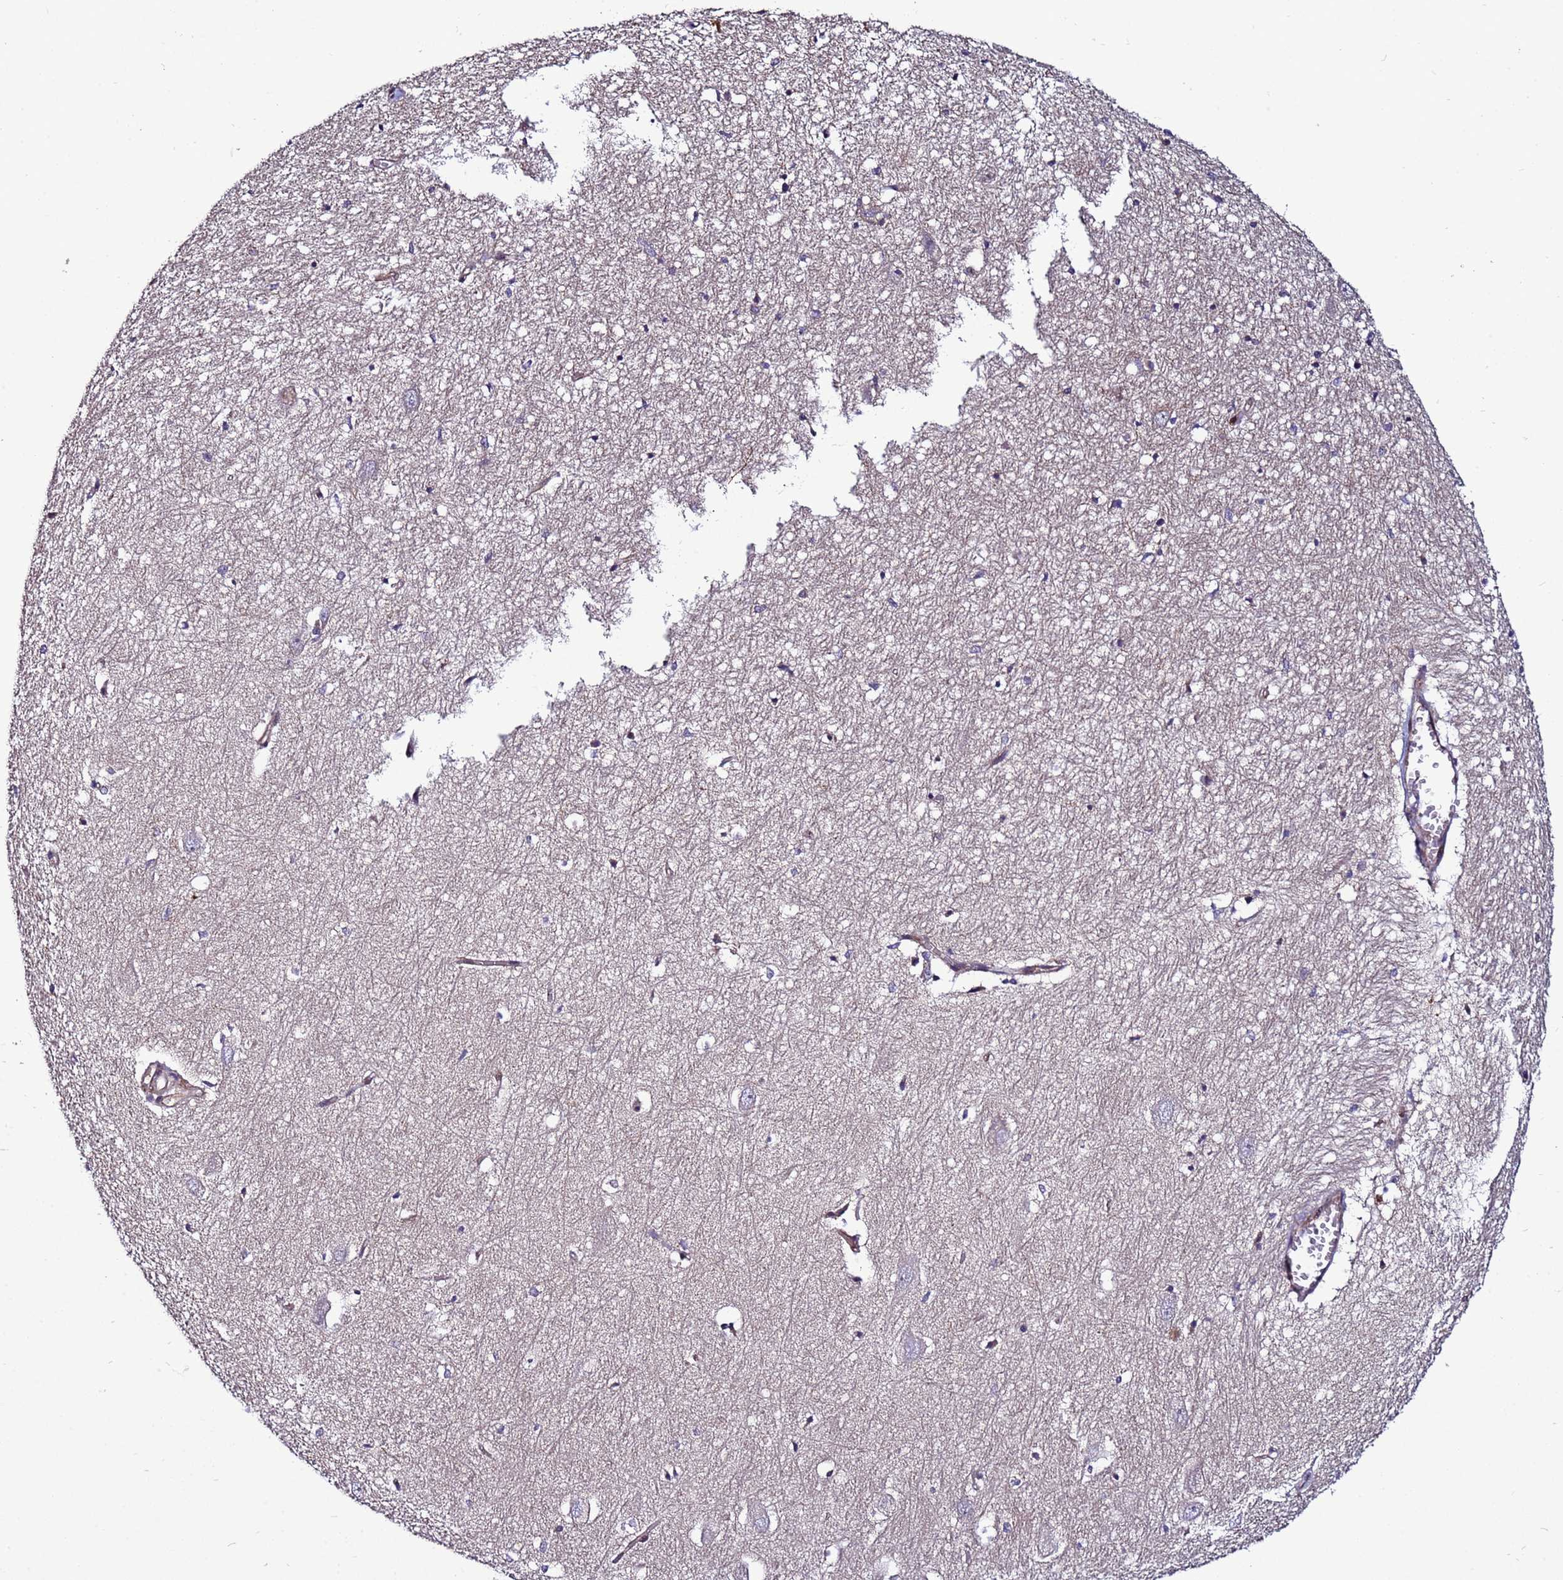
{"staining": {"intensity": "negative", "quantity": "none", "location": "none"}, "tissue": "hippocampus", "cell_type": "Glial cells", "image_type": "normal", "snomed": [{"axis": "morphology", "description": "Normal tissue, NOS"}, {"axis": "topography", "description": "Hippocampus"}], "caption": "DAB (3,3'-diaminobenzidine) immunohistochemical staining of unremarkable hippocampus shows no significant staining in glial cells. (DAB IHC visualized using brightfield microscopy, high magnification).", "gene": "WBP11", "patient": {"sex": "female", "age": 64}}